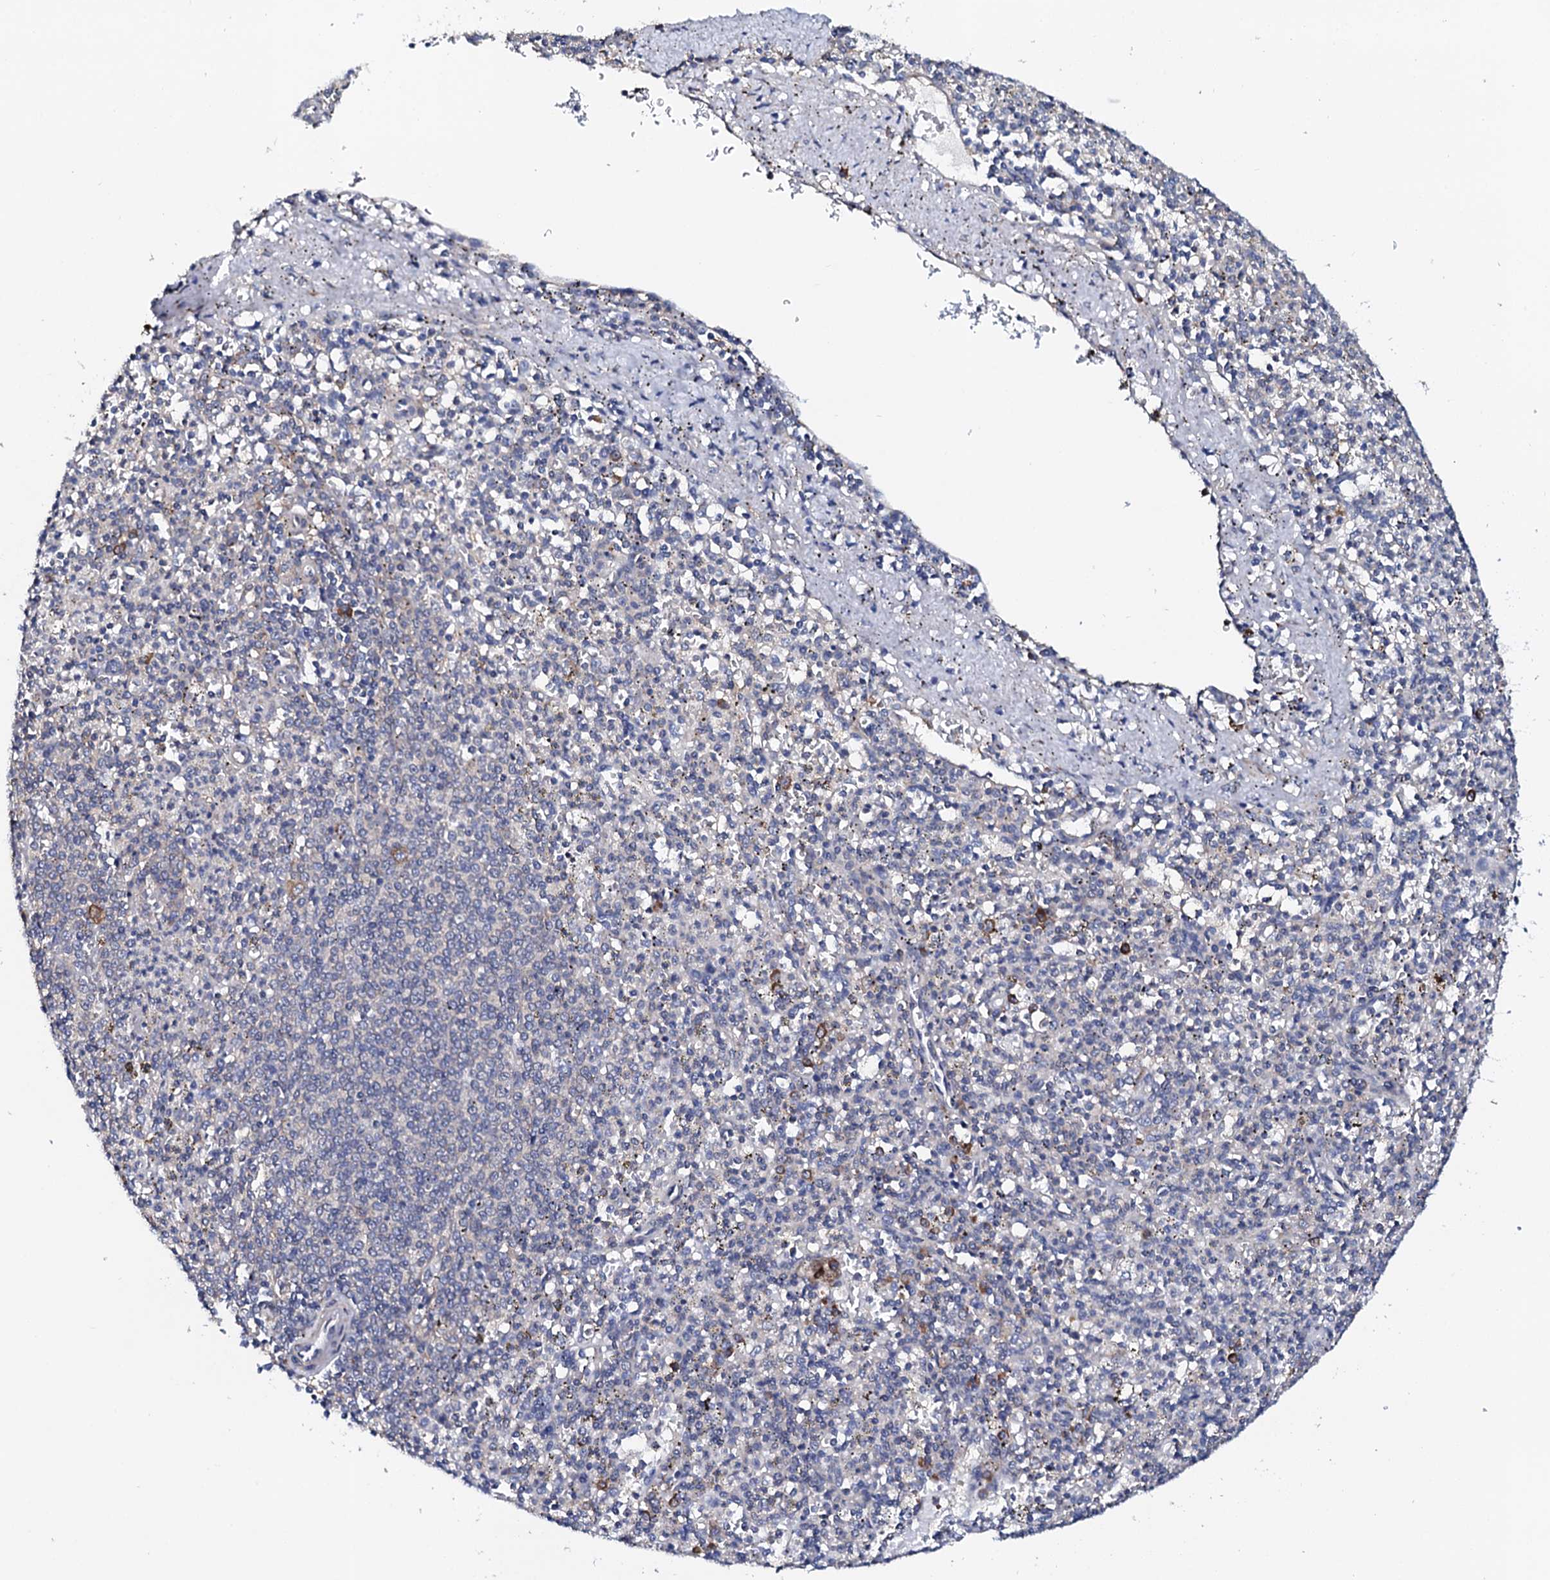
{"staining": {"intensity": "strong", "quantity": "<25%", "location": "cytoplasmic/membranous"}, "tissue": "spleen", "cell_type": "Cells in red pulp", "image_type": "normal", "snomed": [{"axis": "morphology", "description": "Normal tissue, NOS"}, {"axis": "topography", "description": "Spleen"}], "caption": "This micrograph exhibits IHC staining of benign human spleen, with medium strong cytoplasmic/membranous staining in approximately <25% of cells in red pulp.", "gene": "NUP58", "patient": {"sex": "male", "age": 72}}